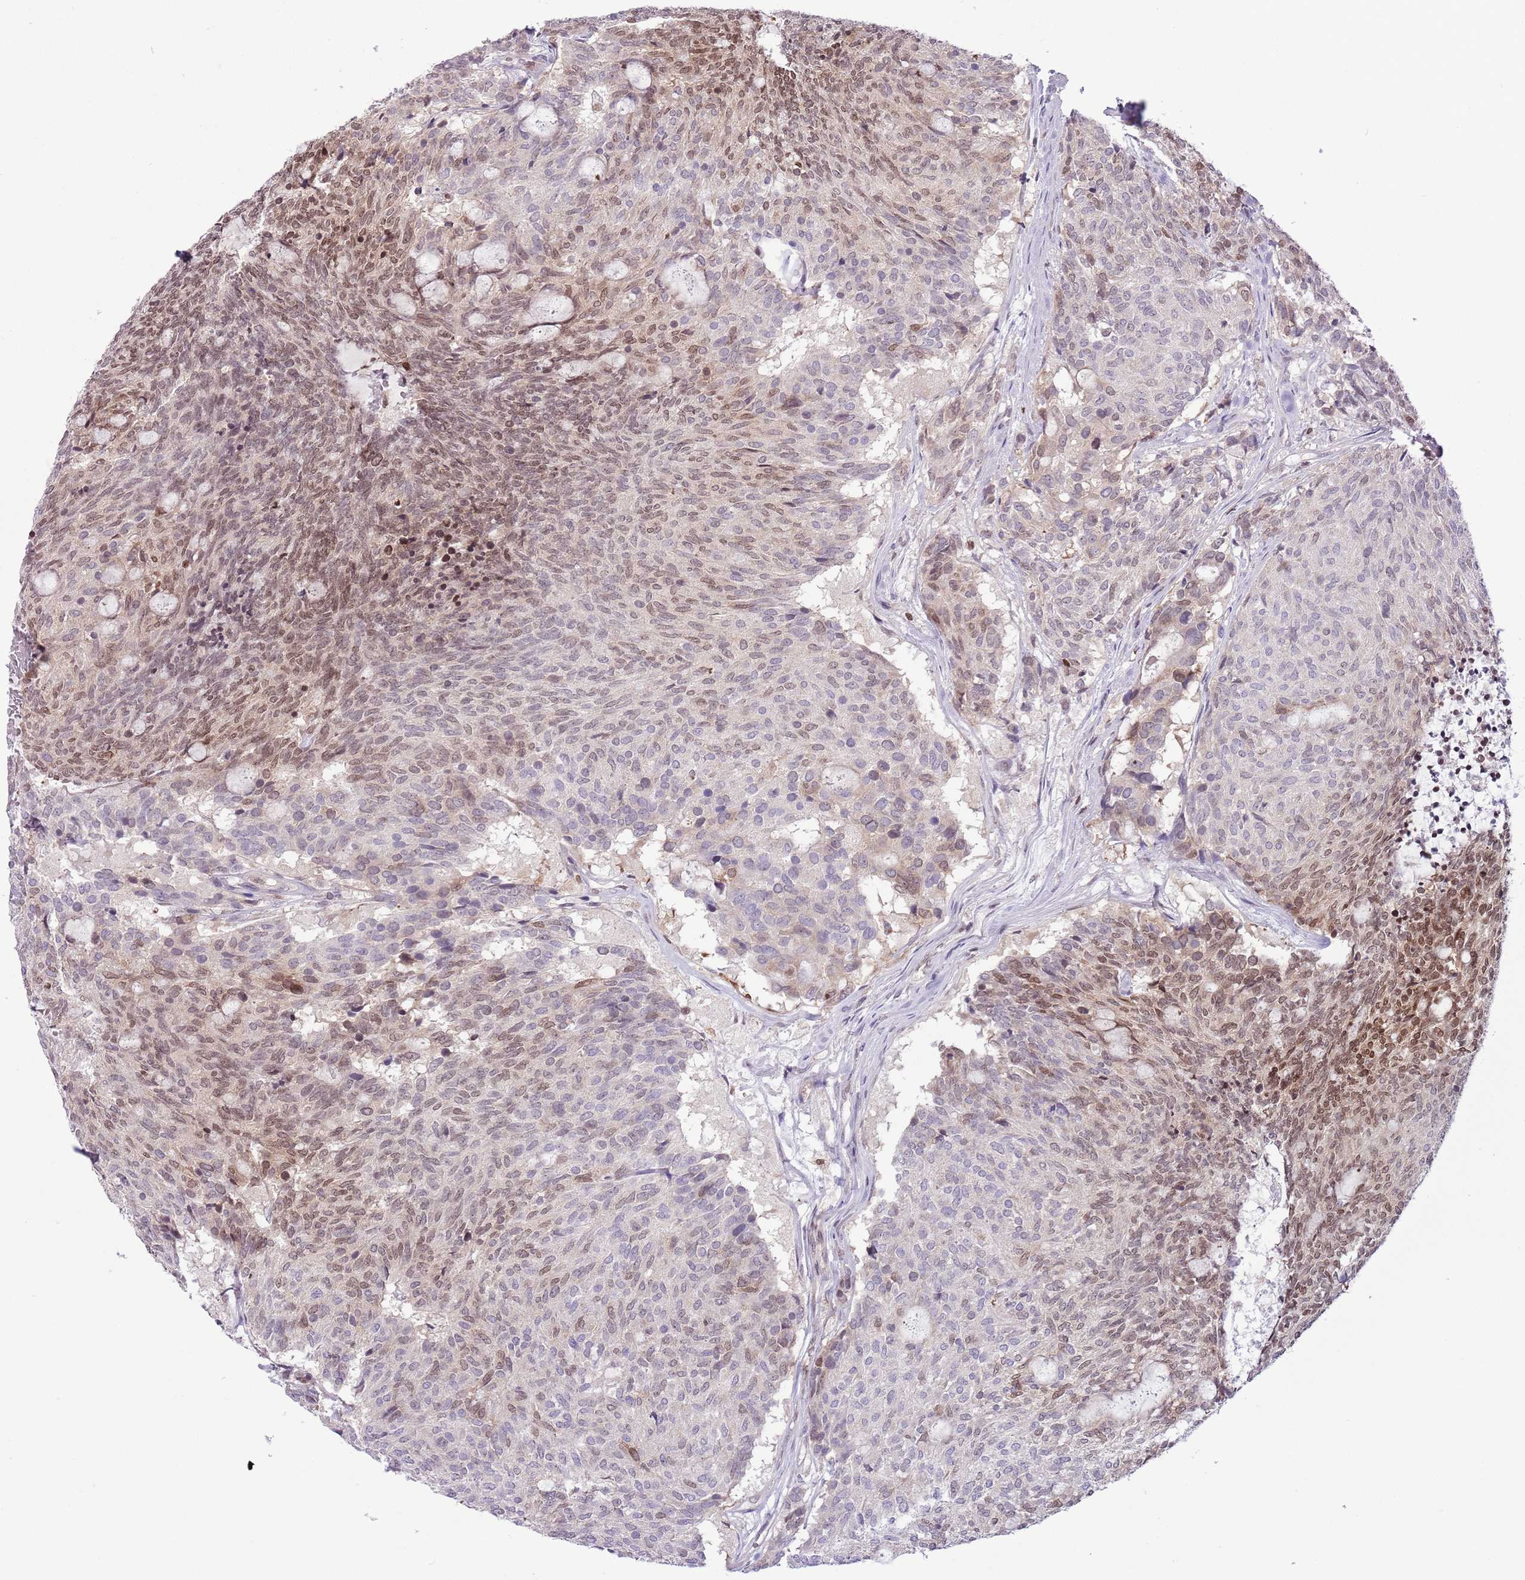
{"staining": {"intensity": "moderate", "quantity": "25%-75%", "location": "nuclear"}, "tissue": "carcinoid", "cell_type": "Tumor cells", "image_type": "cancer", "snomed": [{"axis": "morphology", "description": "Carcinoid, malignant, NOS"}, {"axis": "topography", "description": "Pancreas"}], "caption": "Human carcinoid stained with a brown dye reveals moderate nuclear positive staining in about 25%-75% of tumor cells.", "gene": "SELENOH", "patient": {"sex": "female", "age": 54}}